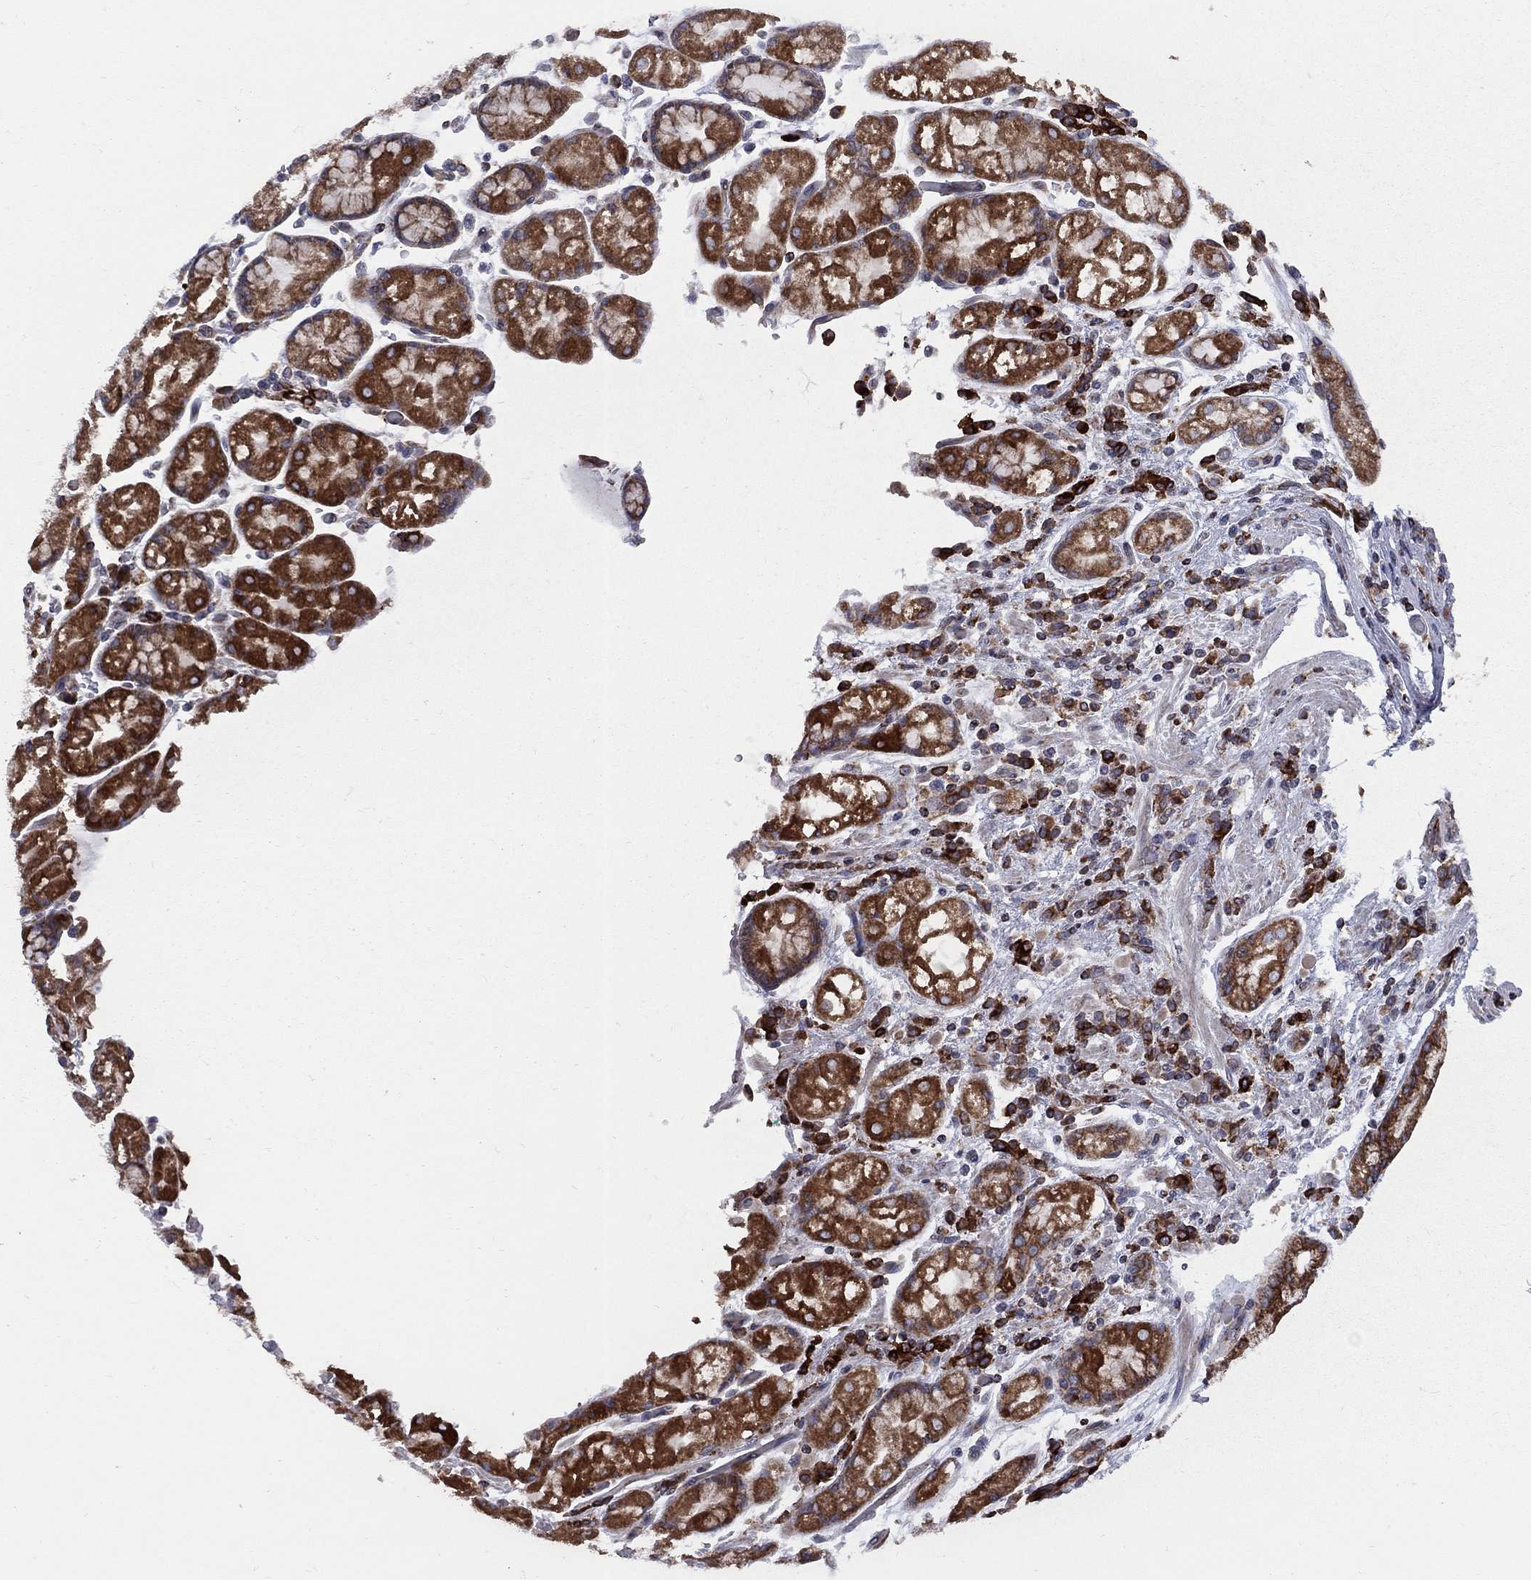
{"staining": {"intensity": "strong", "quantity": ">75%", "location": "cytoplasmic/membranous"}, "tissue": "stomach cancer", "cell_type": "Tumor cells", "image_type": "cancer", "snomed": [{"axis": "morphology", "description": "Adenocarcinoma, NOS"}, {"axis": "topography", "description": "Stomach"}], "caption": "Immunohistochemistry histopathology image of human stomach cancer (adenocarcinoma) stained for a protein (brown), which displays high levels of strong cytoplasmic/membranous staining in approximately >75% of tumor cells.", "gene": "CLPTM1", "patient": {"sex": "female", "age": 57}}